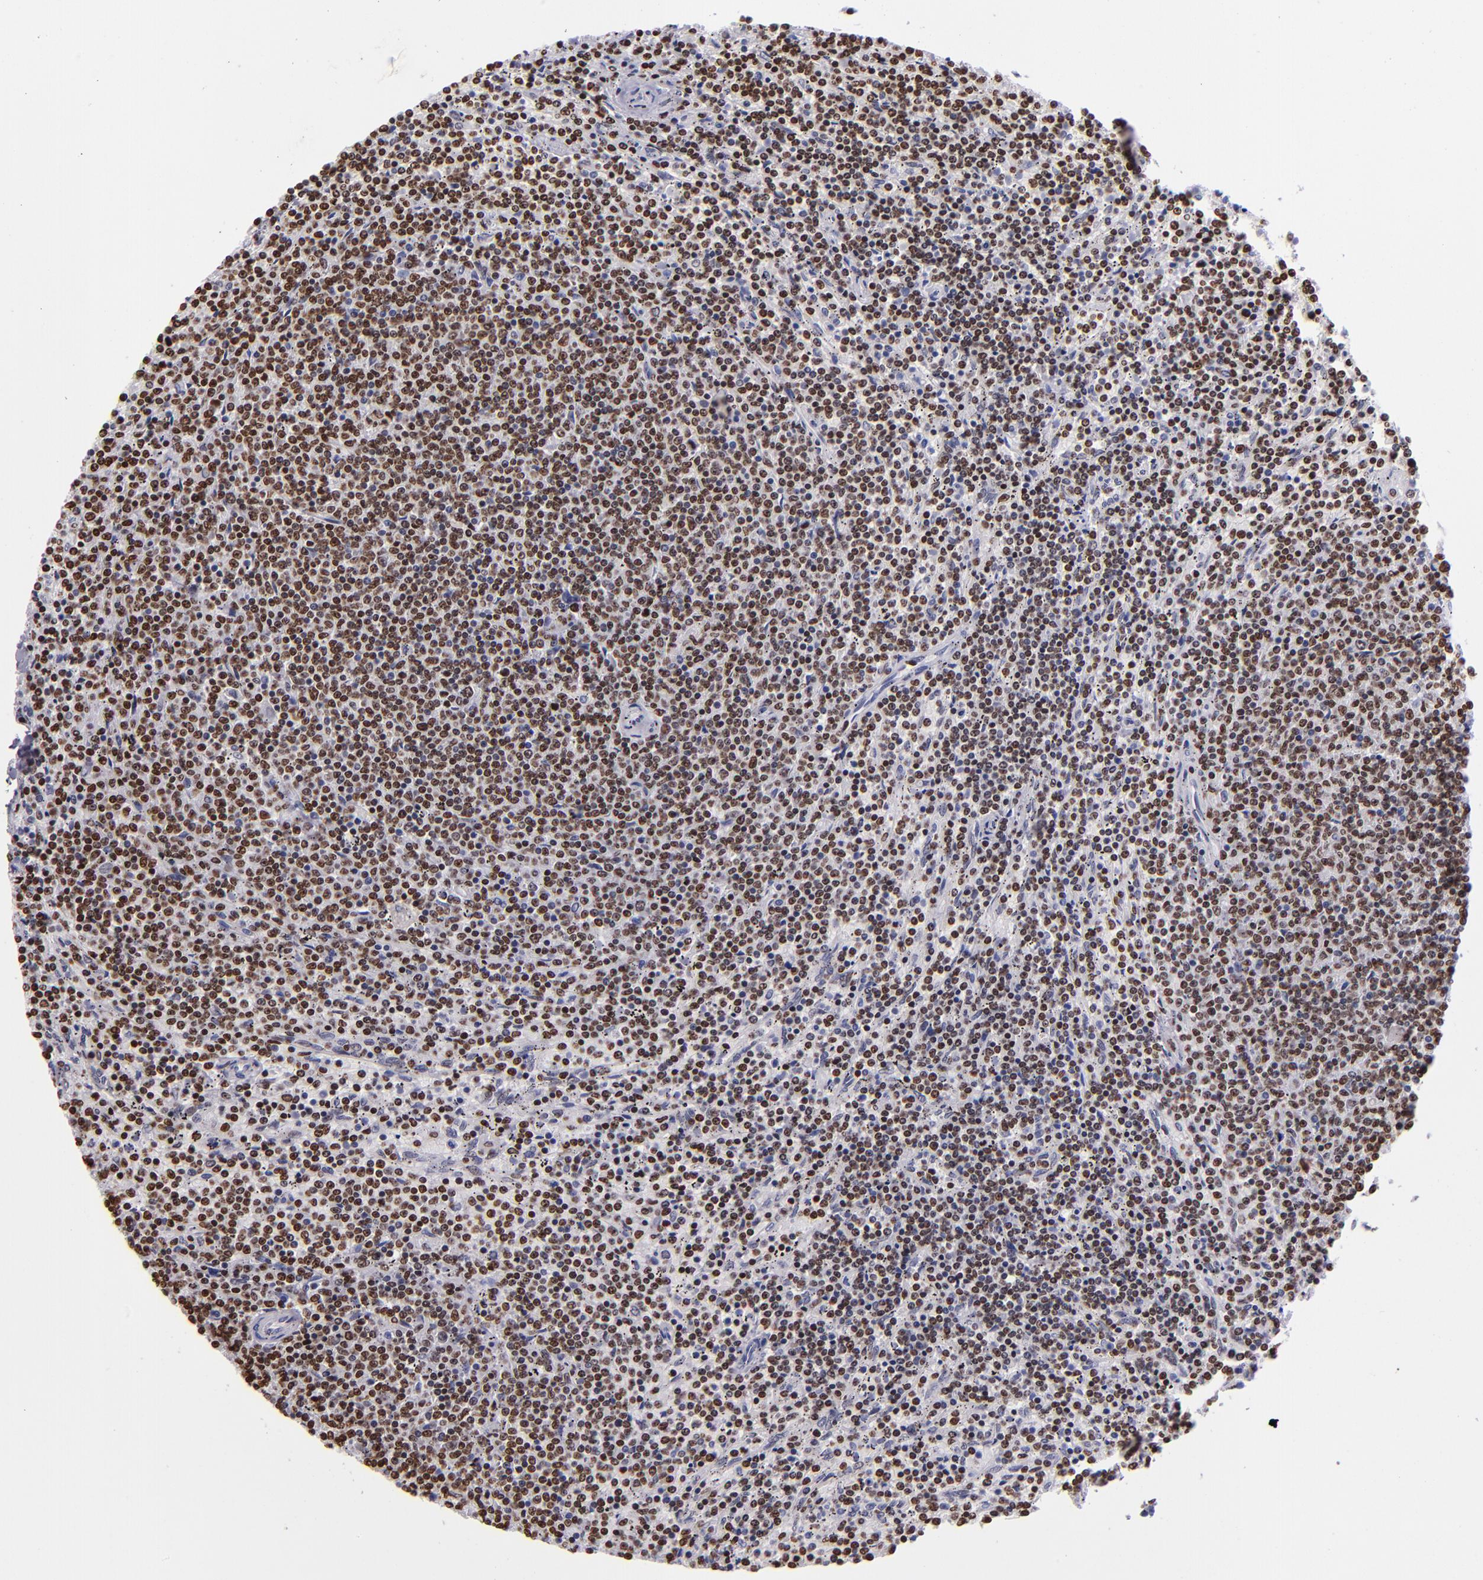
{"staining": {"intensity": "strong", "quantity": ">75%", "location": "nuclear"}, "tissue": "lymphoma", "cell_type": "Tumor cells", "image_type": "cancer", "snomed": [{"axis": "morphology", "description": "Malignant lymphoma, non-Hodgkin's type, Low grade"}, {"axis": "topography", "description": "Spleen"}], "caption": "Lymphoma stained for a protein (brown) displays strong nuclear positive expression in approximately >75% of tumor cells.", "gene": "CDKL5", "patient": {"sex": "female", "age": 50}}